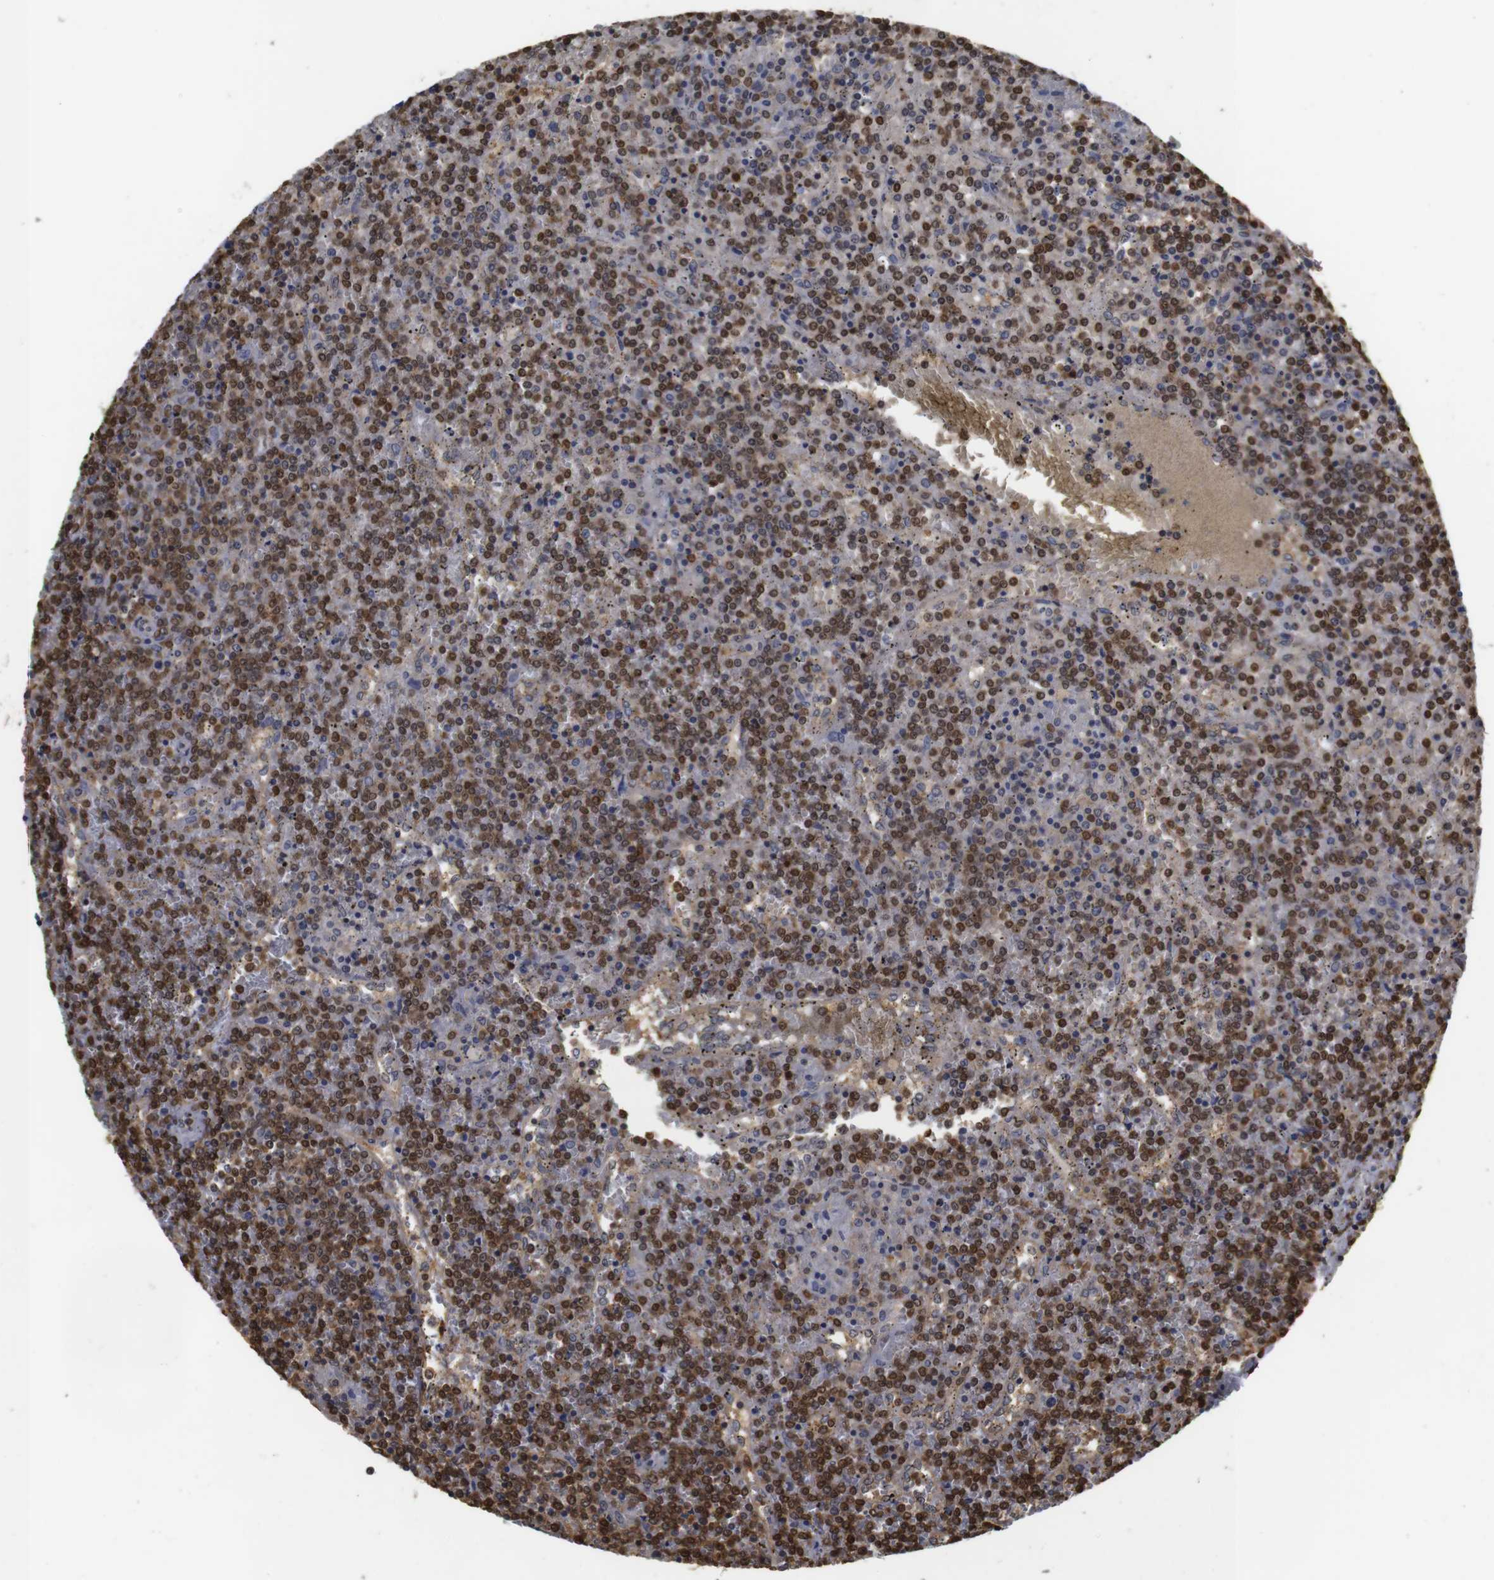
{"staining": {"intensity": "strong", "quantity": ">75%", "location": "cytoplasmic/membranous,nuclear"}, "tissue": "lymphoma", "cell_type": "Tumor cells", "image_type": "cancer", "snomed": [{"axis": "morphology", "description": "Malignant lymphoma, non-Hodgkin's type, Low grade"}, {"axis": "topography", "description": "Spleen"}], "caption": "Immunohistochemistry (IHC) photomicrograph of human lymphoma stained for a protein (brown), which exhibits high levels of strong cytoplasmic/membranous and nuclear staining in approximately >75% of tumor cells.", "gene": "SUMO3", "patient": {"sex": "female", "age": 19}}